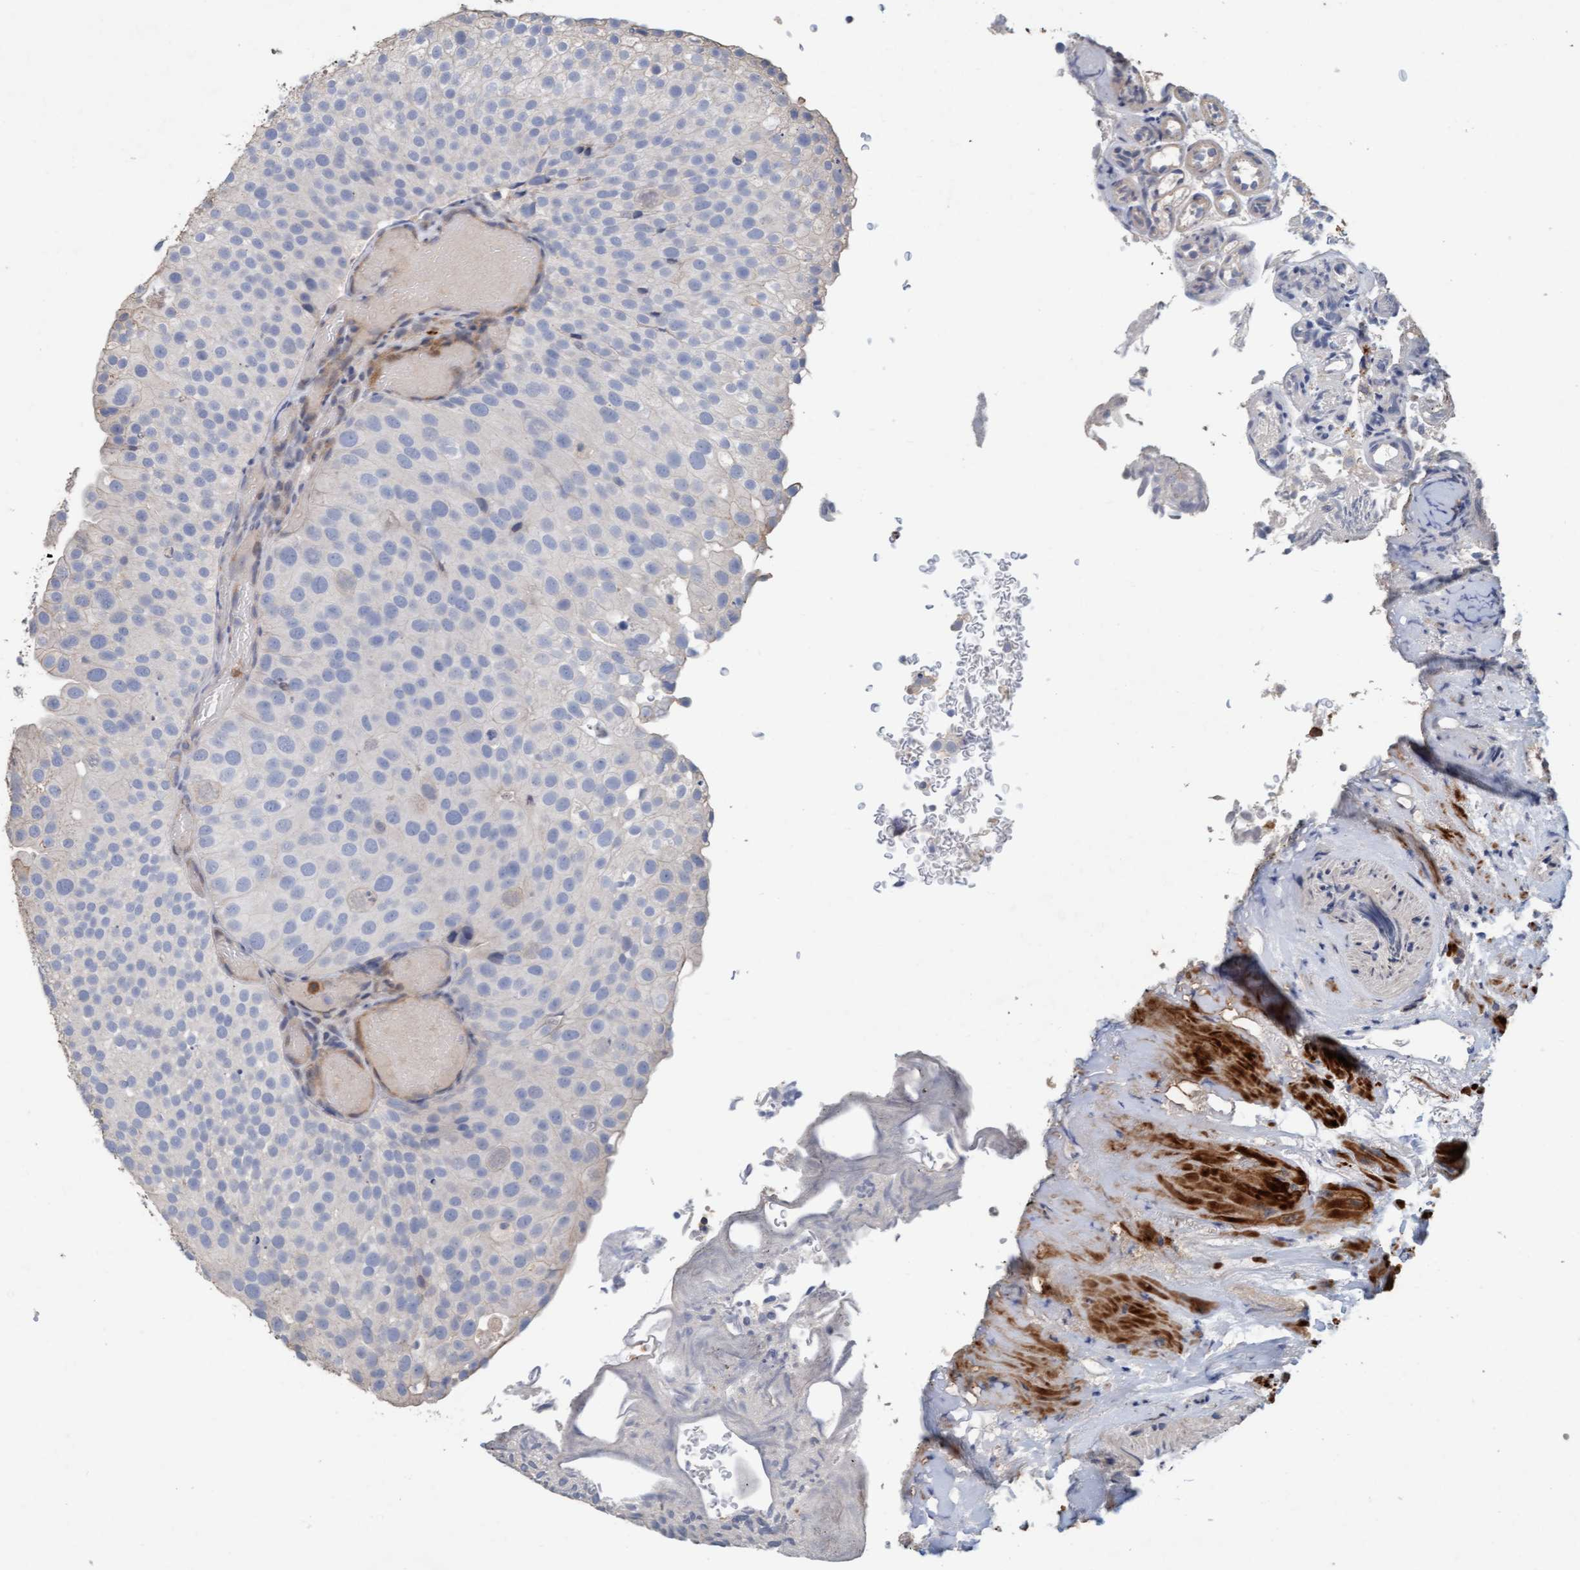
{"staining": {"intensity": "negative", "quantity": "none", "location": "none"}, "tissue": "urothelial cancer", "cell_type": "Tumor cells", "image_type": "cancer", "snomed": [{"axis": "morphology", "description": "Urothelial carcinoma, Low grade"}, {"axis": "topography", "description": "Urinary bladder"}], "caption": "Human urothelial cancer stained for a protein using immunohistochemistry (IHC) displays no staining in tumor cells.", "gene": "LONRF1", "patient": {"sex": "male", "age": 78}}